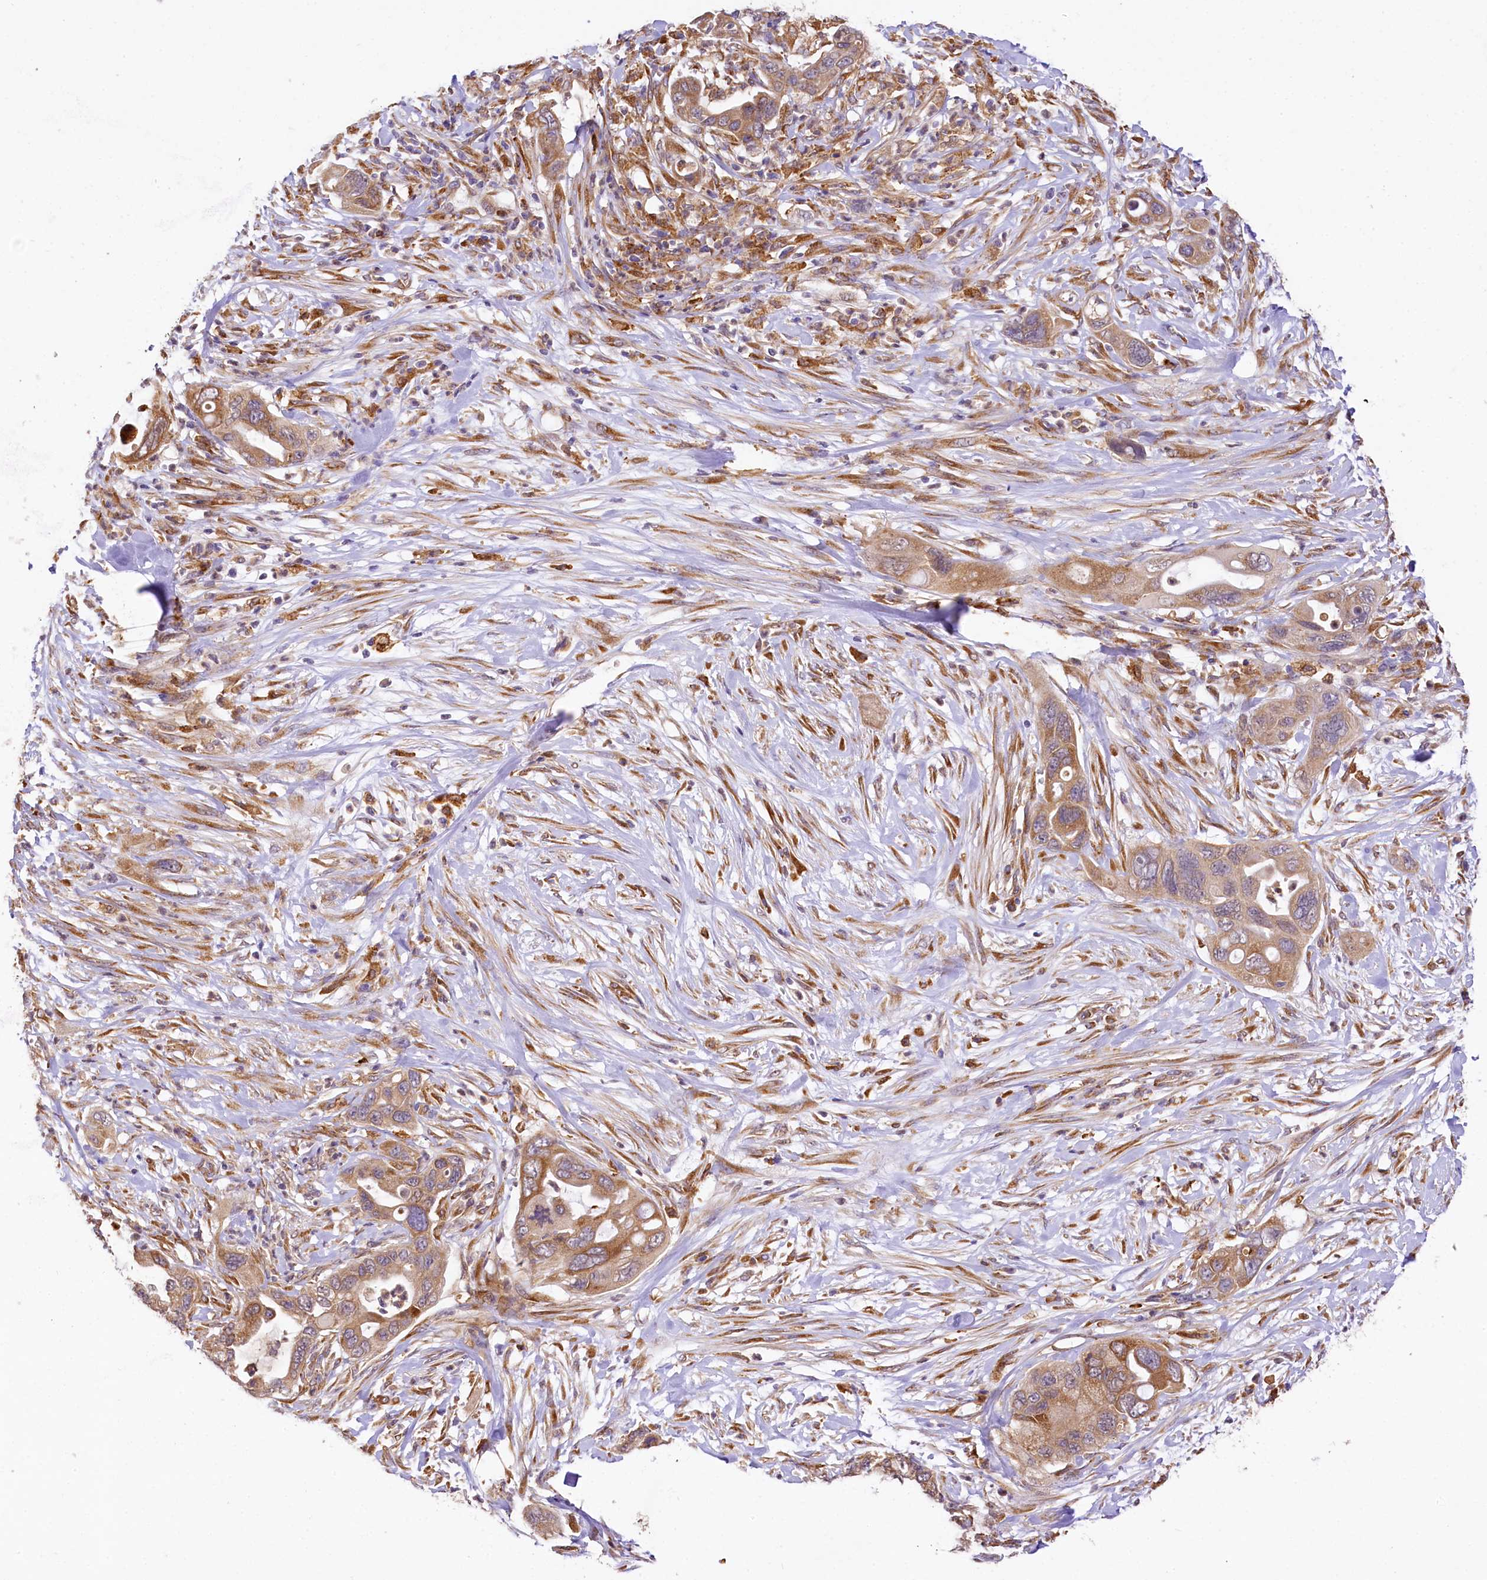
{"staining": {"intensity": "moderate", "quantity": ">75%", "location": "cytoplasmic/membranous"}, "tissue": "pancreatic cancer", "cell_type": "Tumor cells", "image_type": "cancer", "snomed": [{"axis": "morphology", "description": "Adenocarcinoma, NOS"}, {"axis": "topography", "description": "Pancreas"}], "caption": "An immunohistochemistry micrograph of tumor tissue is shown. Protein staining in brown highlights moderate cytoplasmic/membranous positivity in pancreatic cancer (adenocarcinoma) within tumor cells. The staining is performed using DAB brown chromogen to label protein expression. The nuclei are counter-stained blue using hematoxylin.", "gene": "PPIP5K2", "patient": {"sex": "female", "age": 71}}